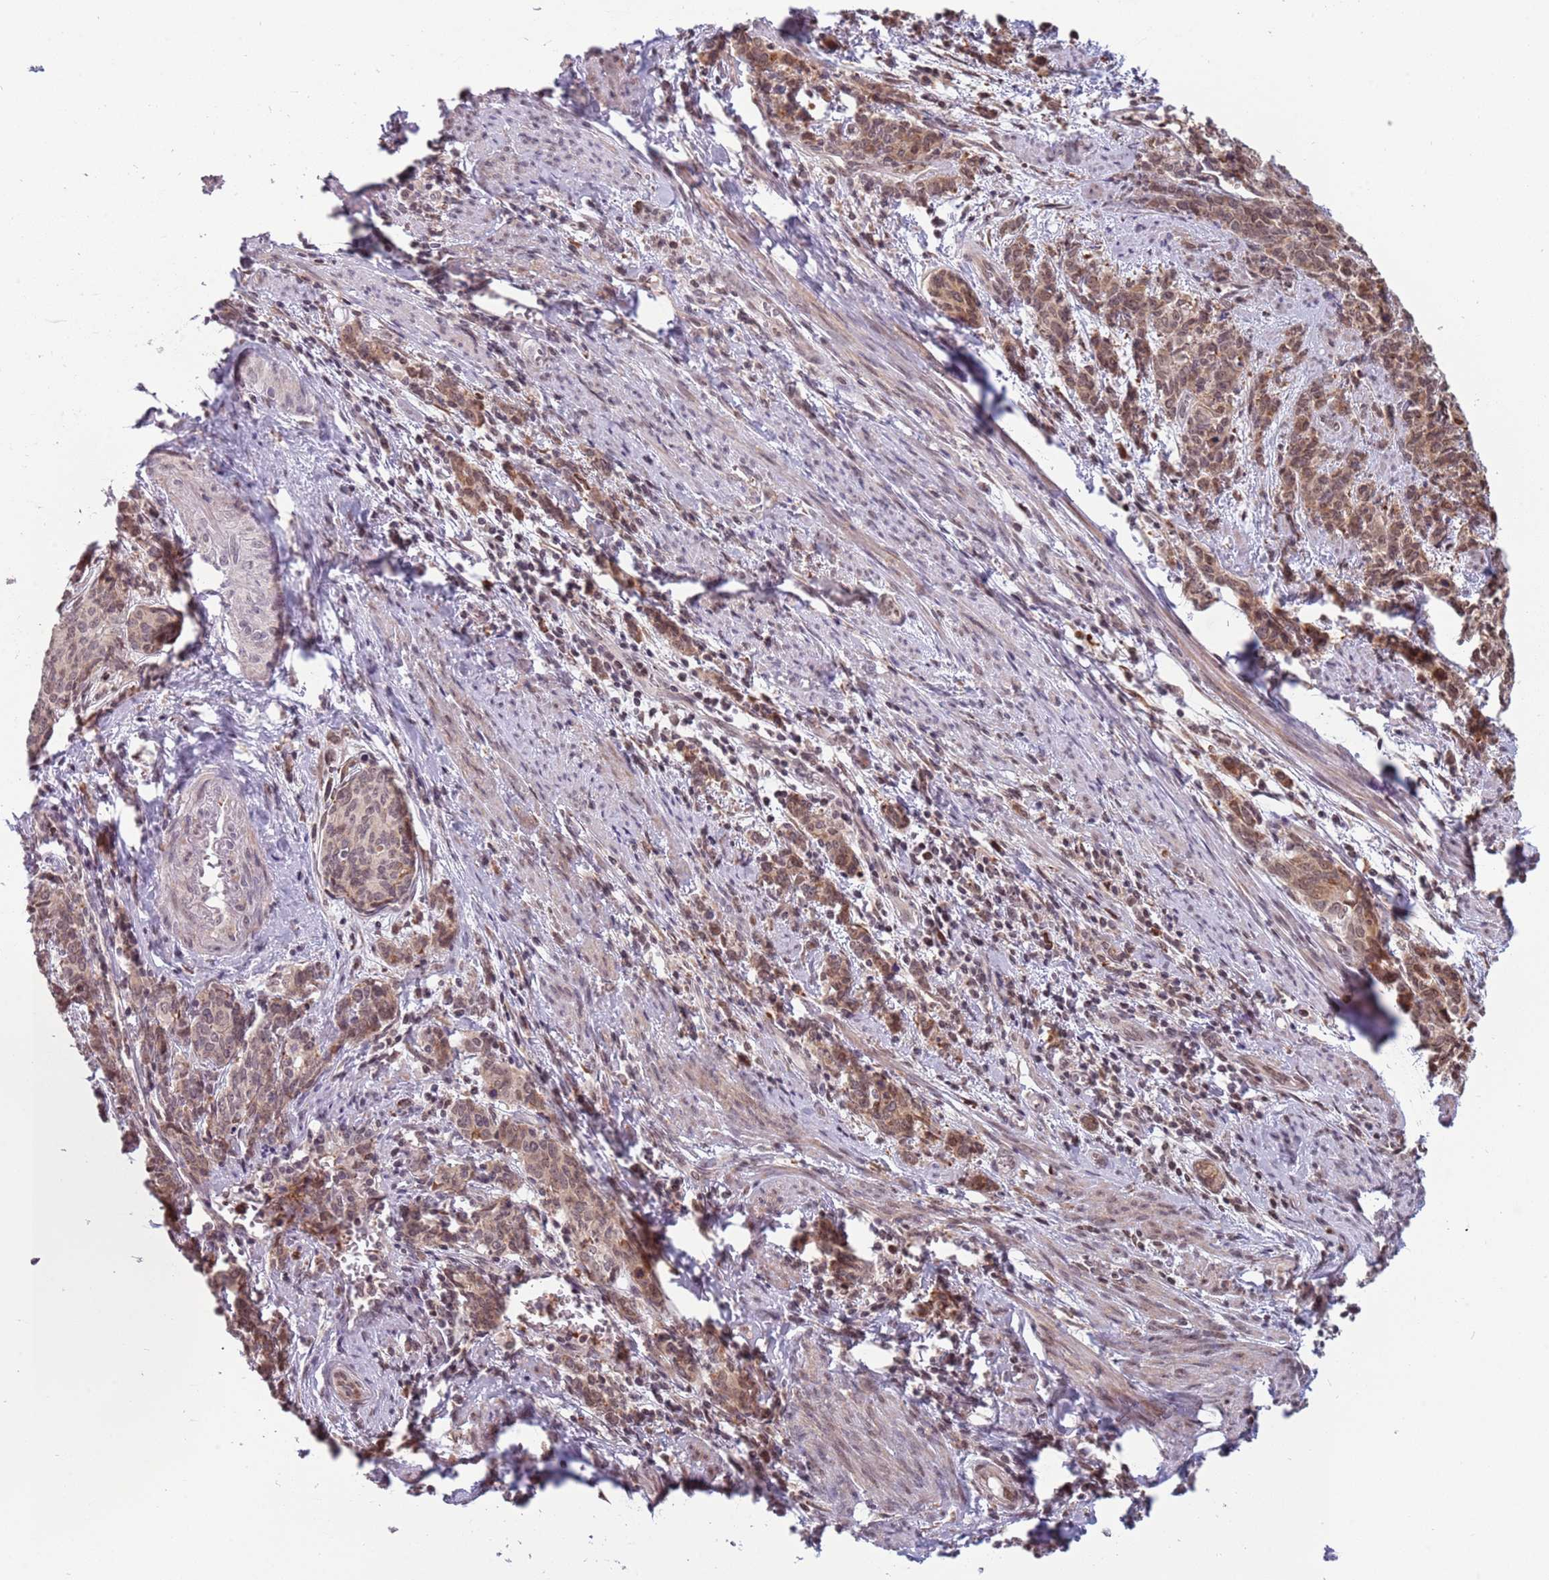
{"staining": {"intensity": "weak", "quantity": ">75%", "location": "cytoplasmic/membranous,nuclear"}, "tissue": "cervical cancer", "cell_type": "Tumor cells", "image_type": "cancer", "snomed": [{"axis": "morphology", "description": "Squamous cell carcinoma, NOS"}, {"axis": "topography", "description": "Cervix"}], "caption": "Brown immunohistochemical staining in human cervical squamous cell carcinoma shows weak cytoplasmic/membranous and nuclear staining in about >75% of tumor cells.", "gene": "BARD1", "patient": {"sex": "female", "age": 60}}